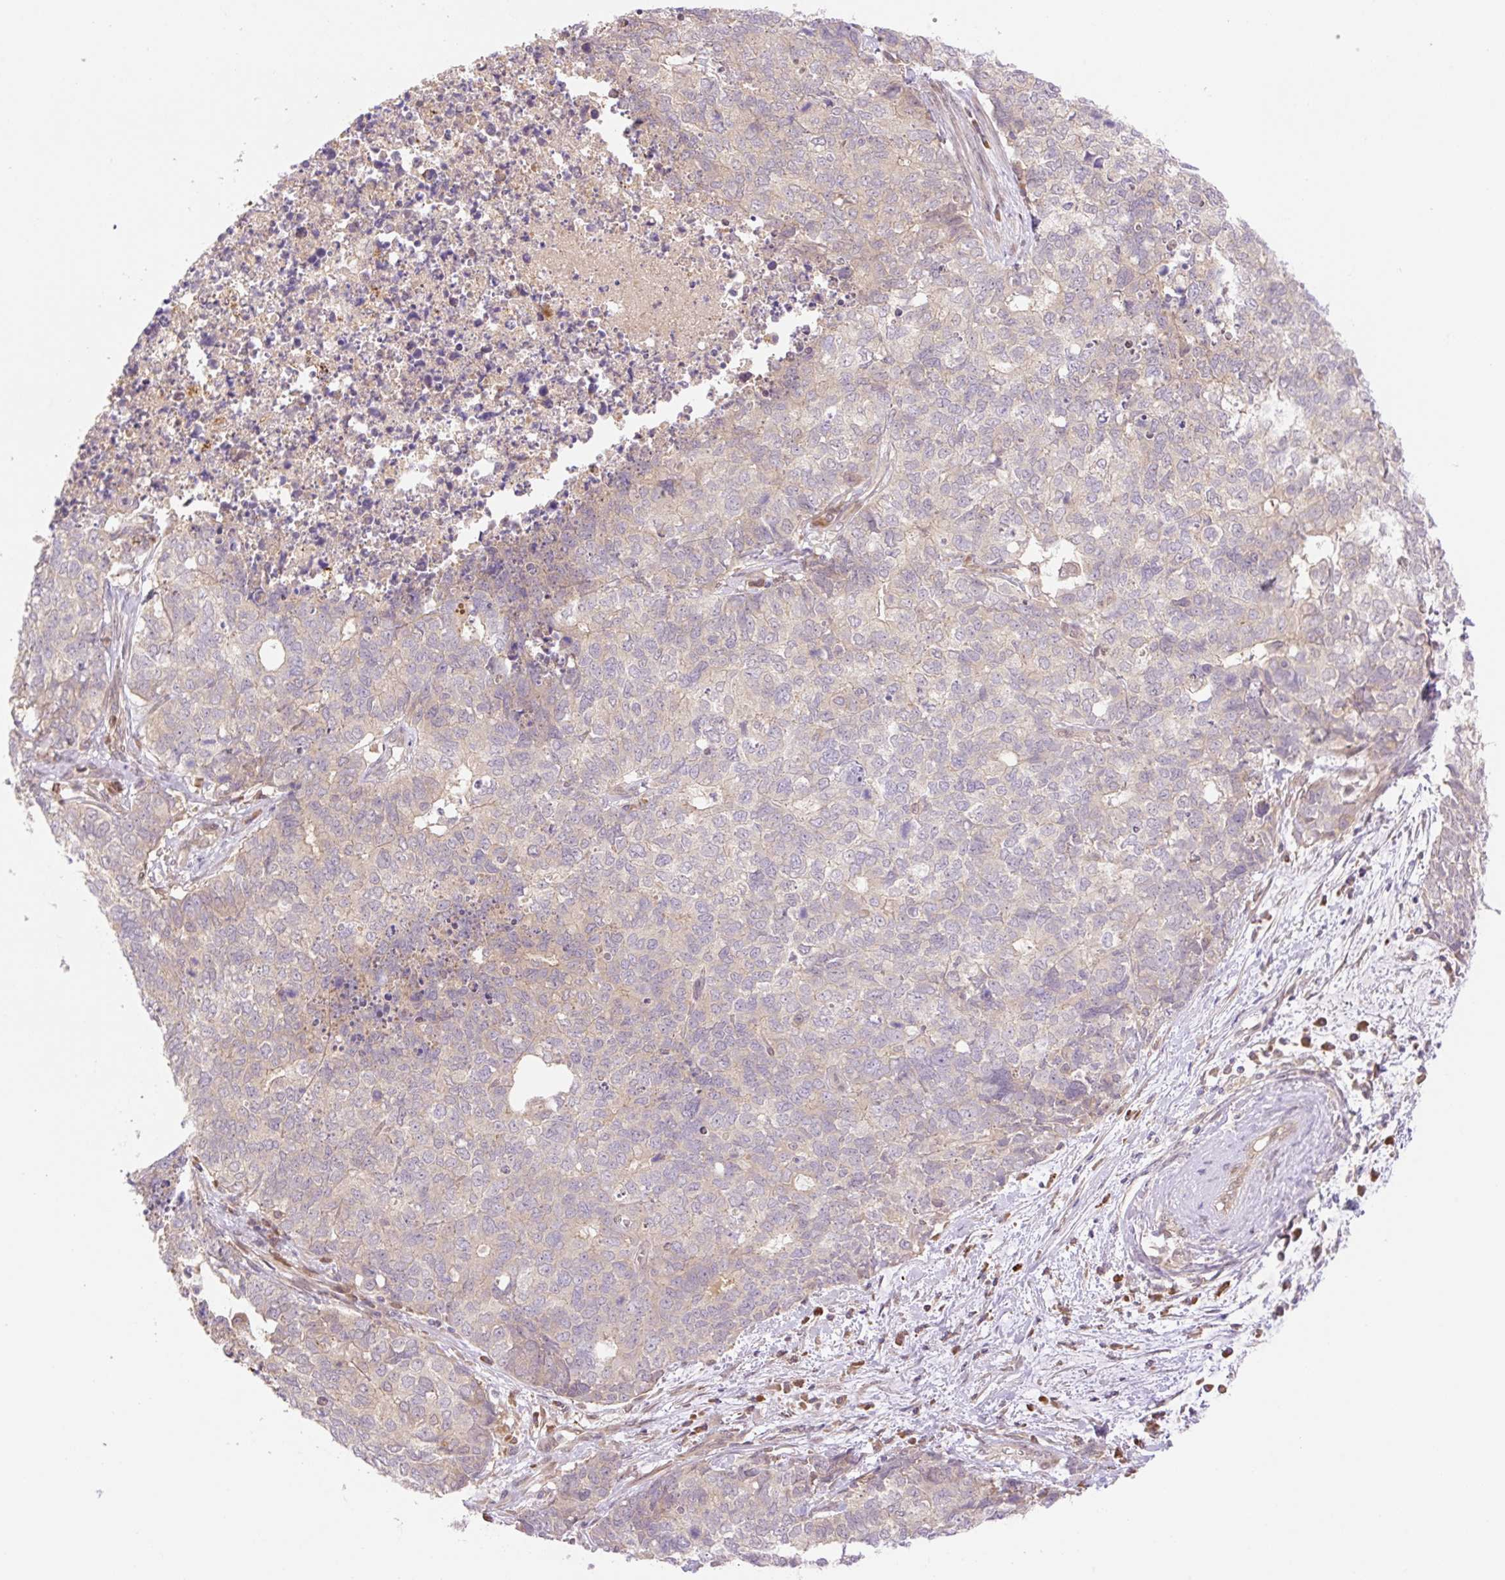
{"staining": {"intensity": "negative", "quantity": "none", "location": "none"}, "tissue": "cervical cancer", "cell_type": "Tumor cells", "image_type": "cancer", "snomed": [{"axis": "morphology", "description": "Squamous cell carcinoma, NOS"}, {"axis": "topography", "description": "Cervix"}], "caption": "There is no significant expression in tumor cells of cervical squamous cell carcinoma.", "gene": "VPS25", "patient": {"sex": "female", "age": 63}}